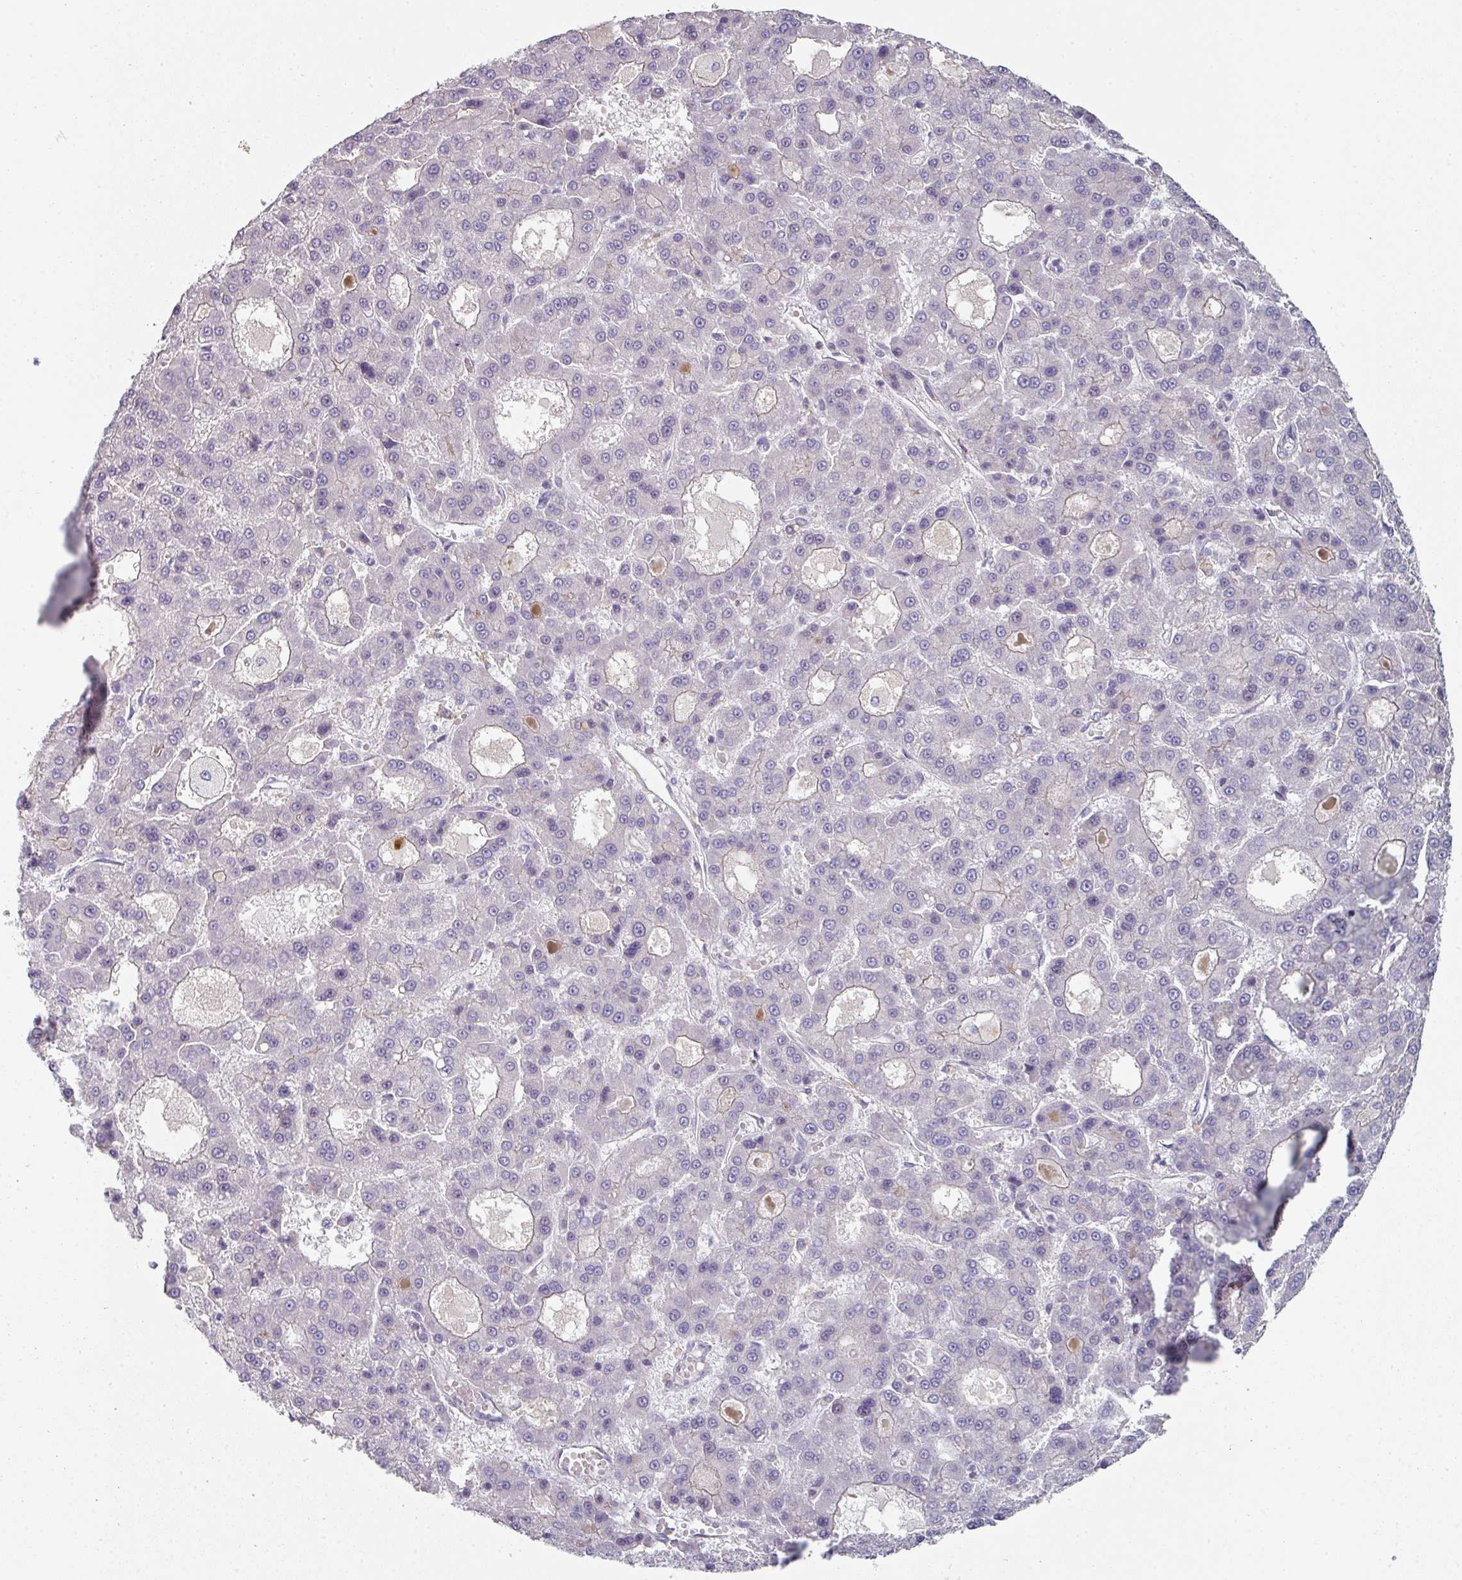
{"staining": {"intensity": "negative", "quantity": "none", "location": "none"}, "tissue": "liver cancer", "cell_type": "Tumor cells", "image_type": "cancer", "snomed": [{"axis": "morphology", "description": "Carcinoma, Hepatocellular, NOS"}, {"axis": "topography", "description": "Liver"}], "caption": "This is an IHC micrograph of human liver cancer (hepatocellular carcinoma). There is no positivity in tumor cells.", "gene": "WSB2", "patient": {"sex": "male", "age": 70}}